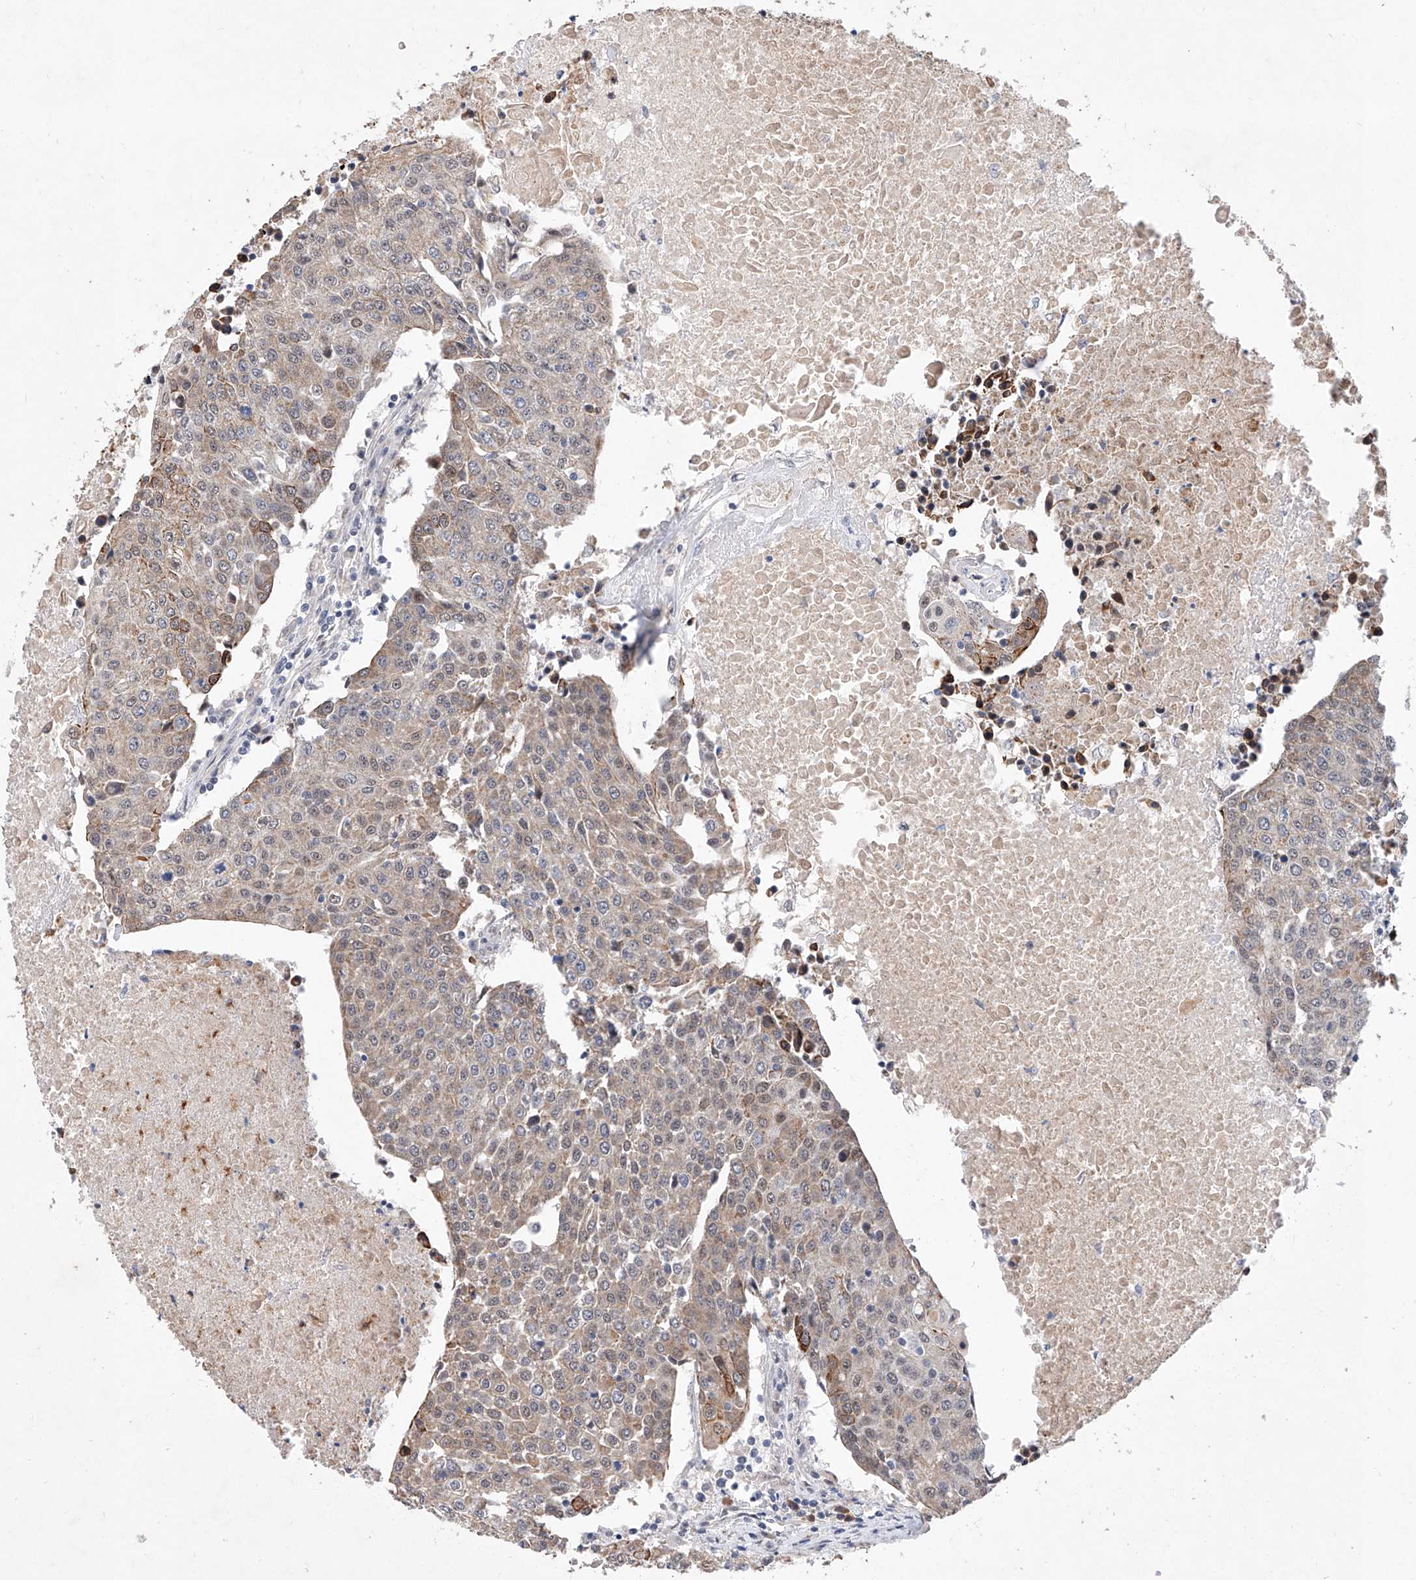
{"staining": {"intensity": "weak", "quantity": "25%-75%", "location": "cytoplasmic/membranous"}, "tissue": "urothelial cancer", "cell_type": "Tumor cells", "image_type": "cancer", "snomed": [{"axis": "morphology", "description": "Urothelial carcinoma, High grade"}, {"axis": "topography", "description": "Urinary bladder"}], "caption": "This is an image of immunohistochemistry (IHC) staining of urothelial carcinoma (high-grade), which shows weak staining in the cytoplasmic/membranous of tumor cells.", "gene": "MFSD4B", "patient": {"sex": "female", "age": 85}}